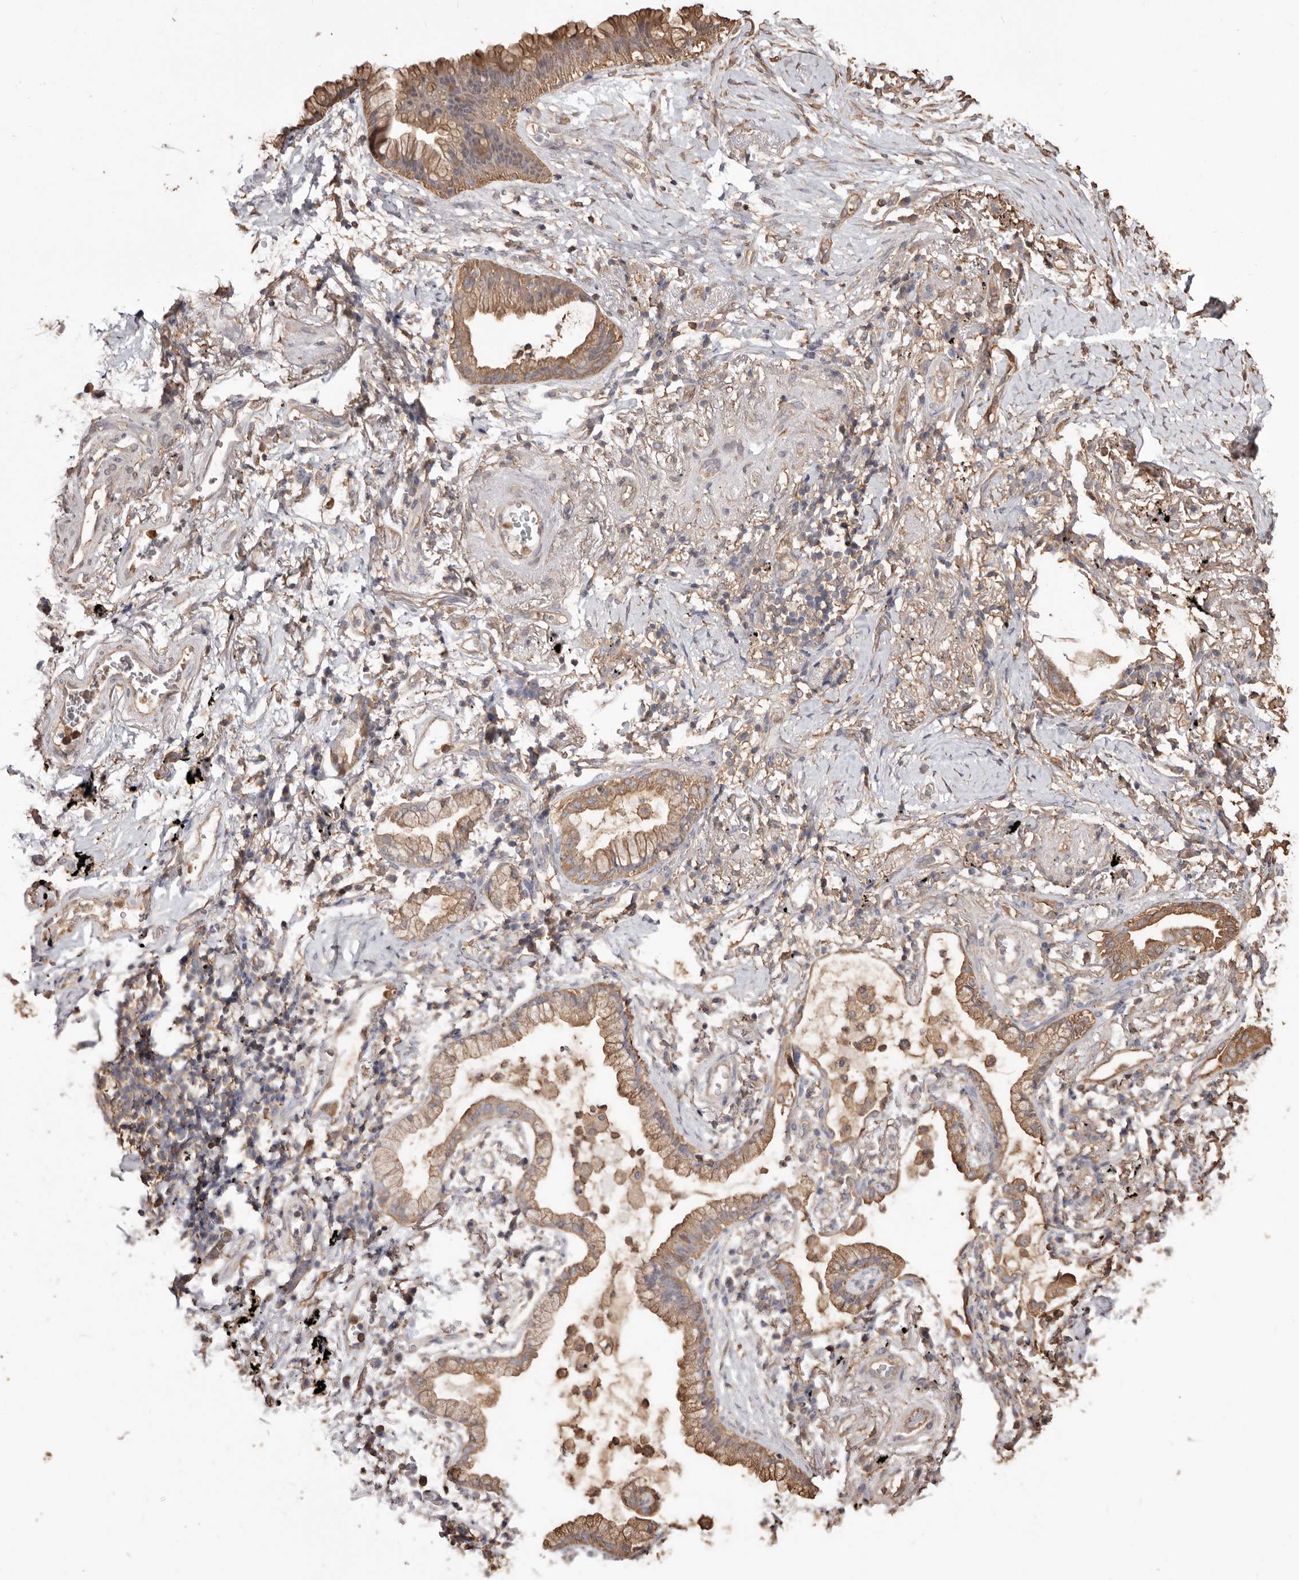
{"staining": {"intensity": "moderate", "quantity": ">75%", "location": "cytoplasmic/membranous"}, "tissue": "lung cancer", "cell_type": "Tumor cells", "image_type": "cancer", "snomed": [{"axis": "morphology", "description": "Adenocarcinoma, NOS"}, {"axis": "topography", "description": "Lung"}], "caption": "Tumor cells exhibit medium levels of moderate cytoplasmic/membranous staining in about >75% of cells in lung adenocarcinoma.", "gene": "PKM", "patient": {"sex": "female", "age": 70}}